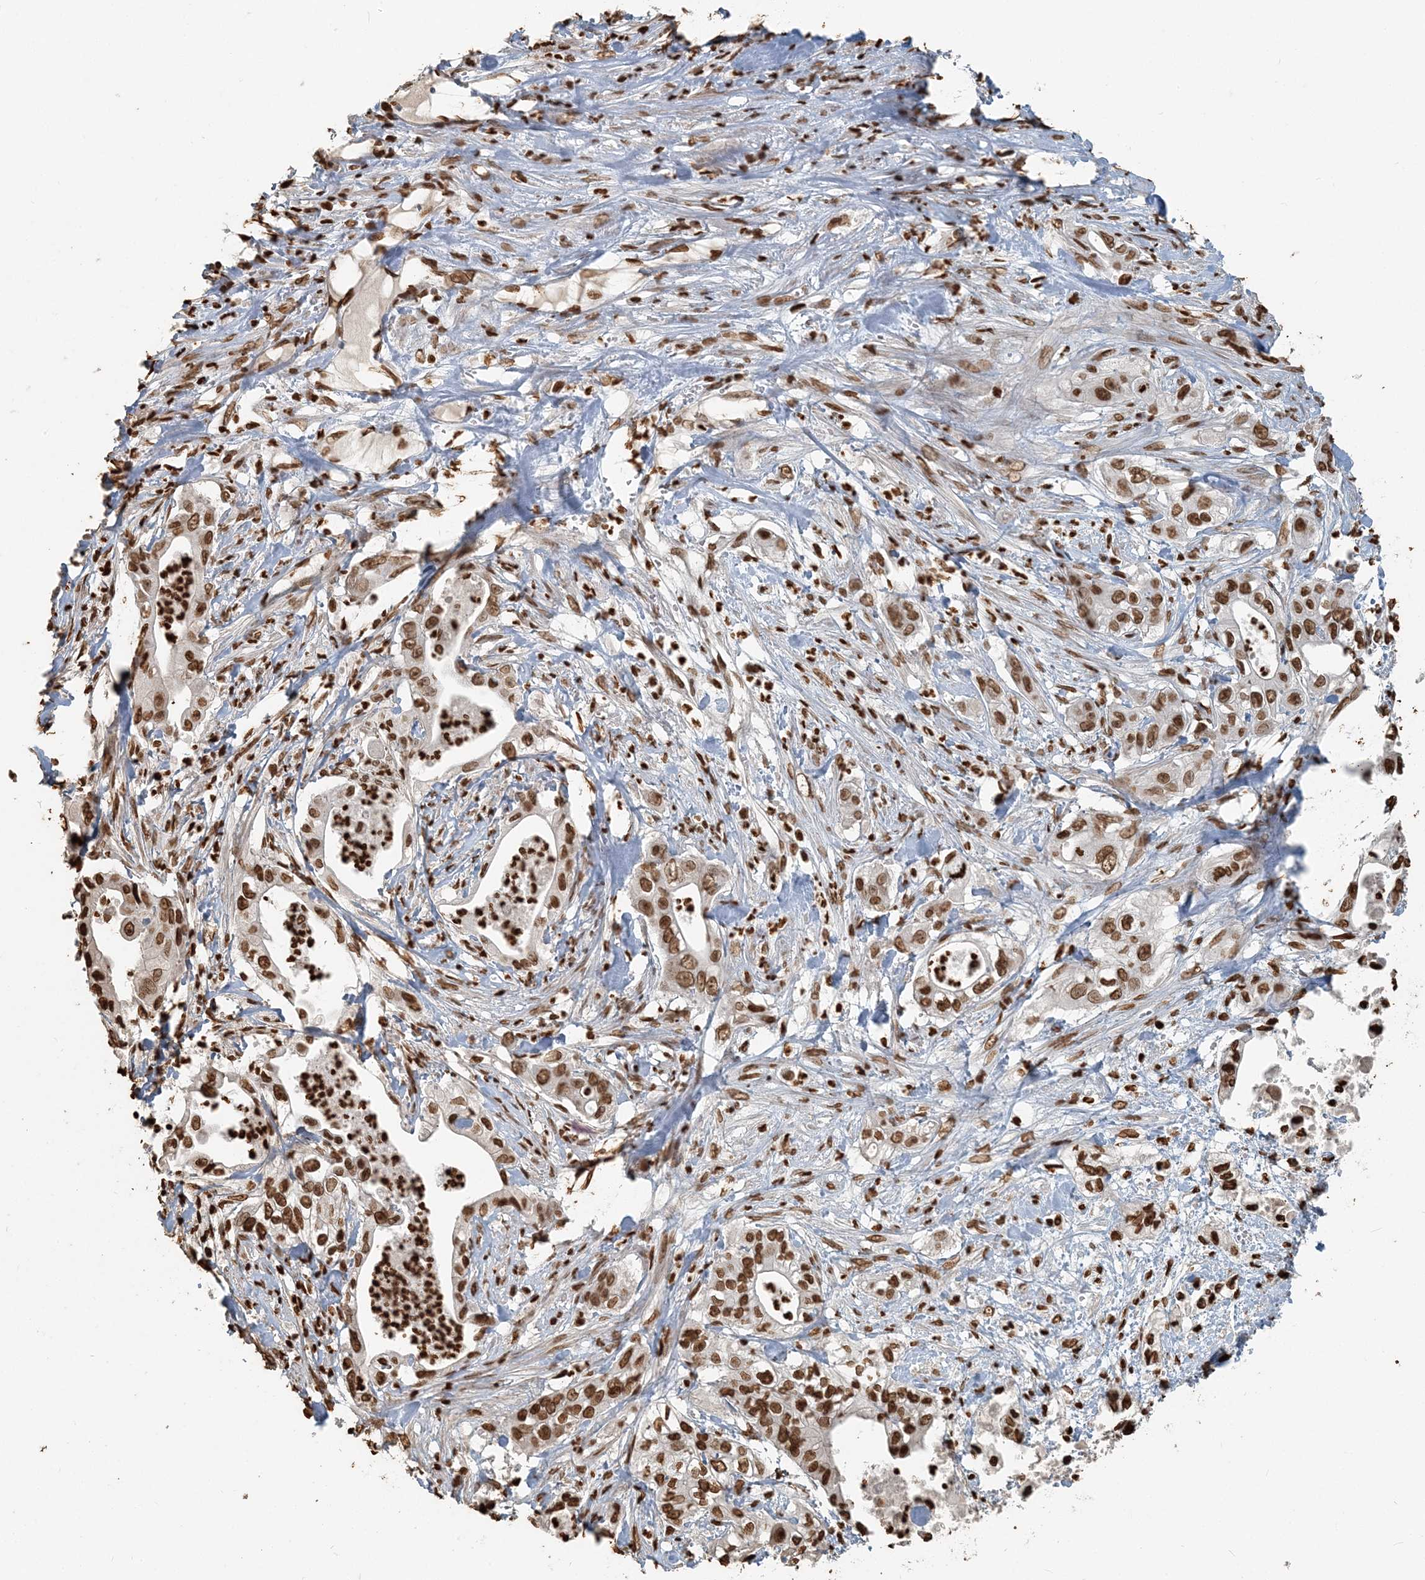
{"staining": {"intensity": "strong", "quantity": ">75%", "location": "nuclear"}, "tissue": "pancreatic cancer", "cell_type": "Tumor cells", "image_type": "cancer", "snomed": [{"axis": "morphology", "description": "Adenocarcinoma, NOS"}, {"axis": "topography", "description": "Pancreas"}], "caption": "Immunohistochemical staining of human pancreatic cancer displays high levels of strong nuclear protein staining in about >75% of tumor cells.", "gene": "H3-3B", "patient": {"sex": "female", "age": 78}}